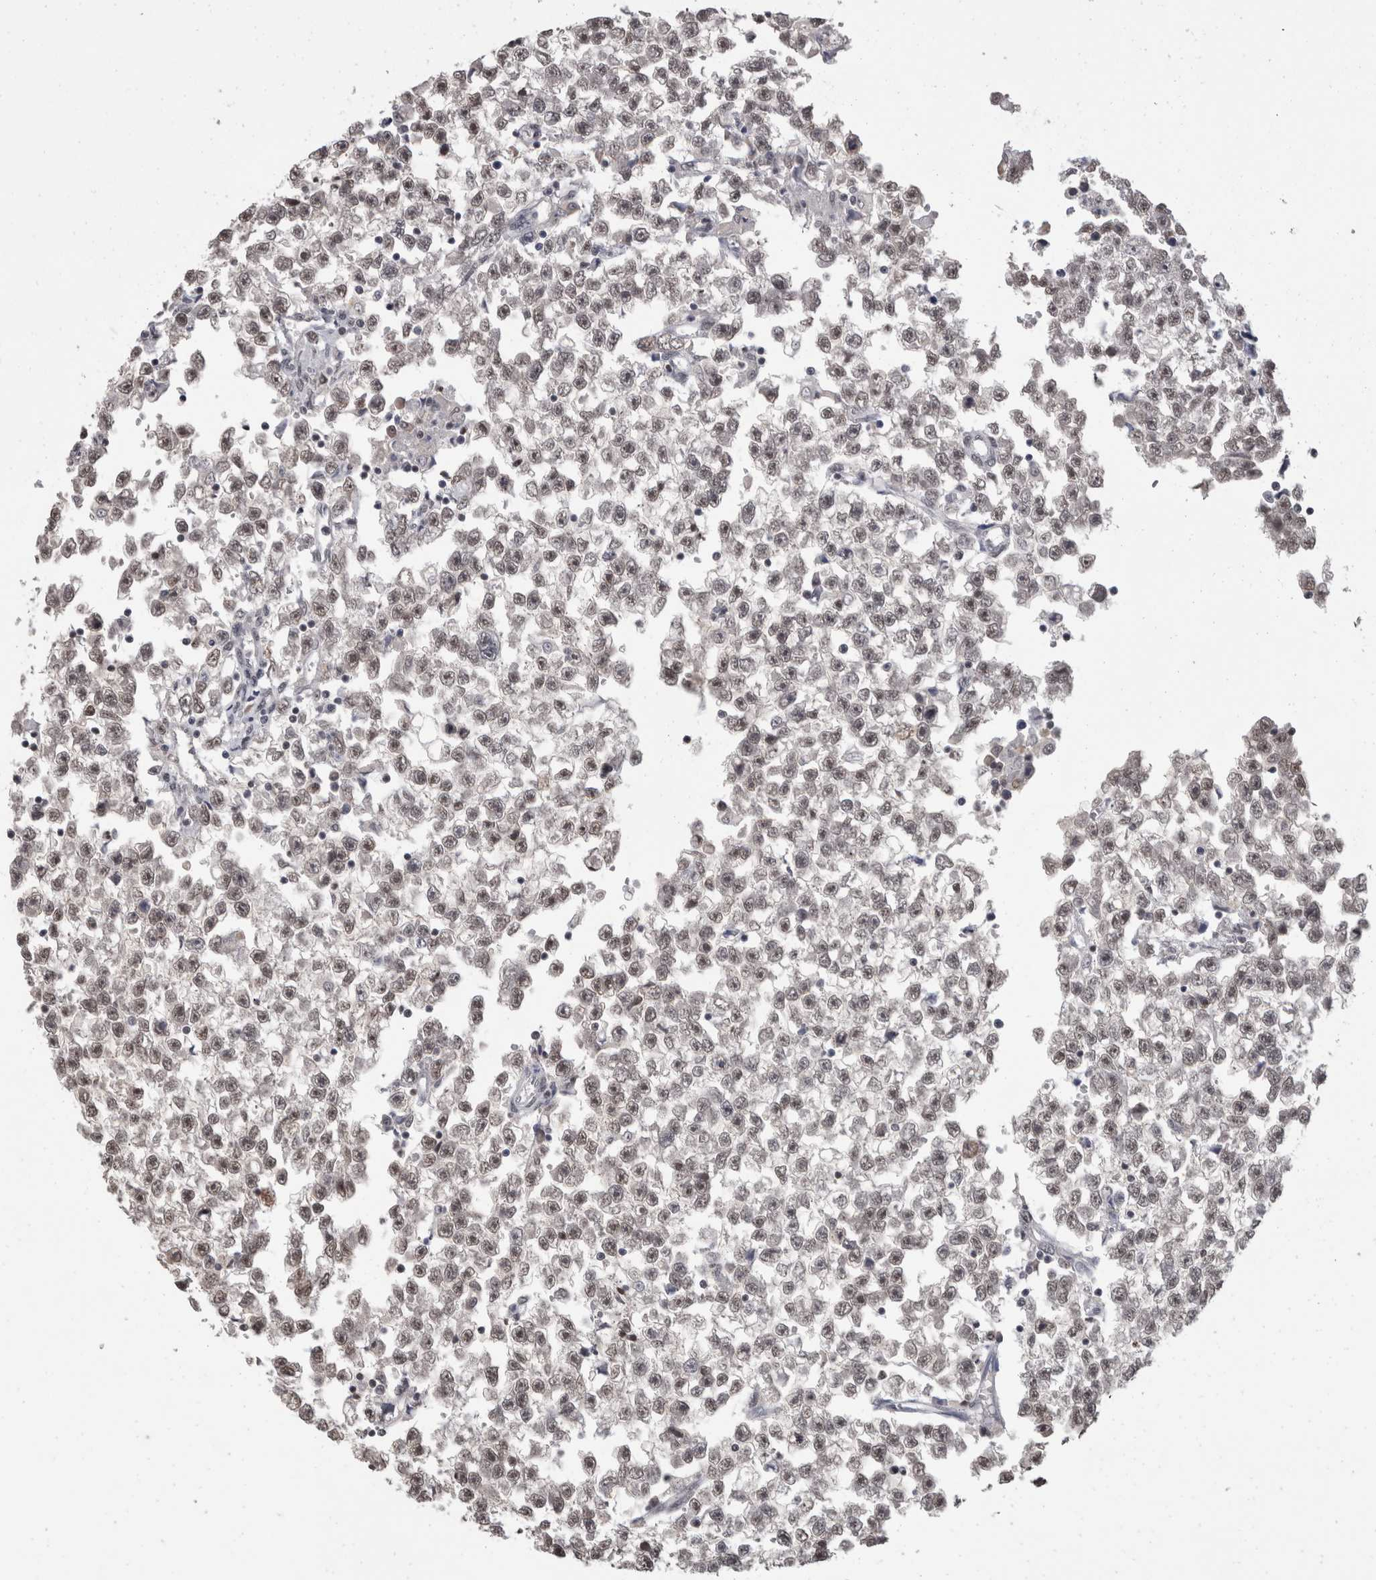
{"staining": {"intensity": "moderate", "quantity": ">75%", "location": "nuclear"}, "tissue": "testis cancer", "cell_type": "Tumor cells", "image_type": "cancer", "snomed": [{"axis": "morphology", "description": "Seminoma, NOS"}, {"axis": "morphology", "description": "Carcinoma, Embryonal, NOS"}, {"axis": "topography", "description": "Testis"}], "caption": "Brown immunohistochemical staining in testis seminoma reveals moderate nuclear expression in approximately >75% of tumor cells.", "gene": "DDX17", "patient": {"sex": "male", "age": 51}}